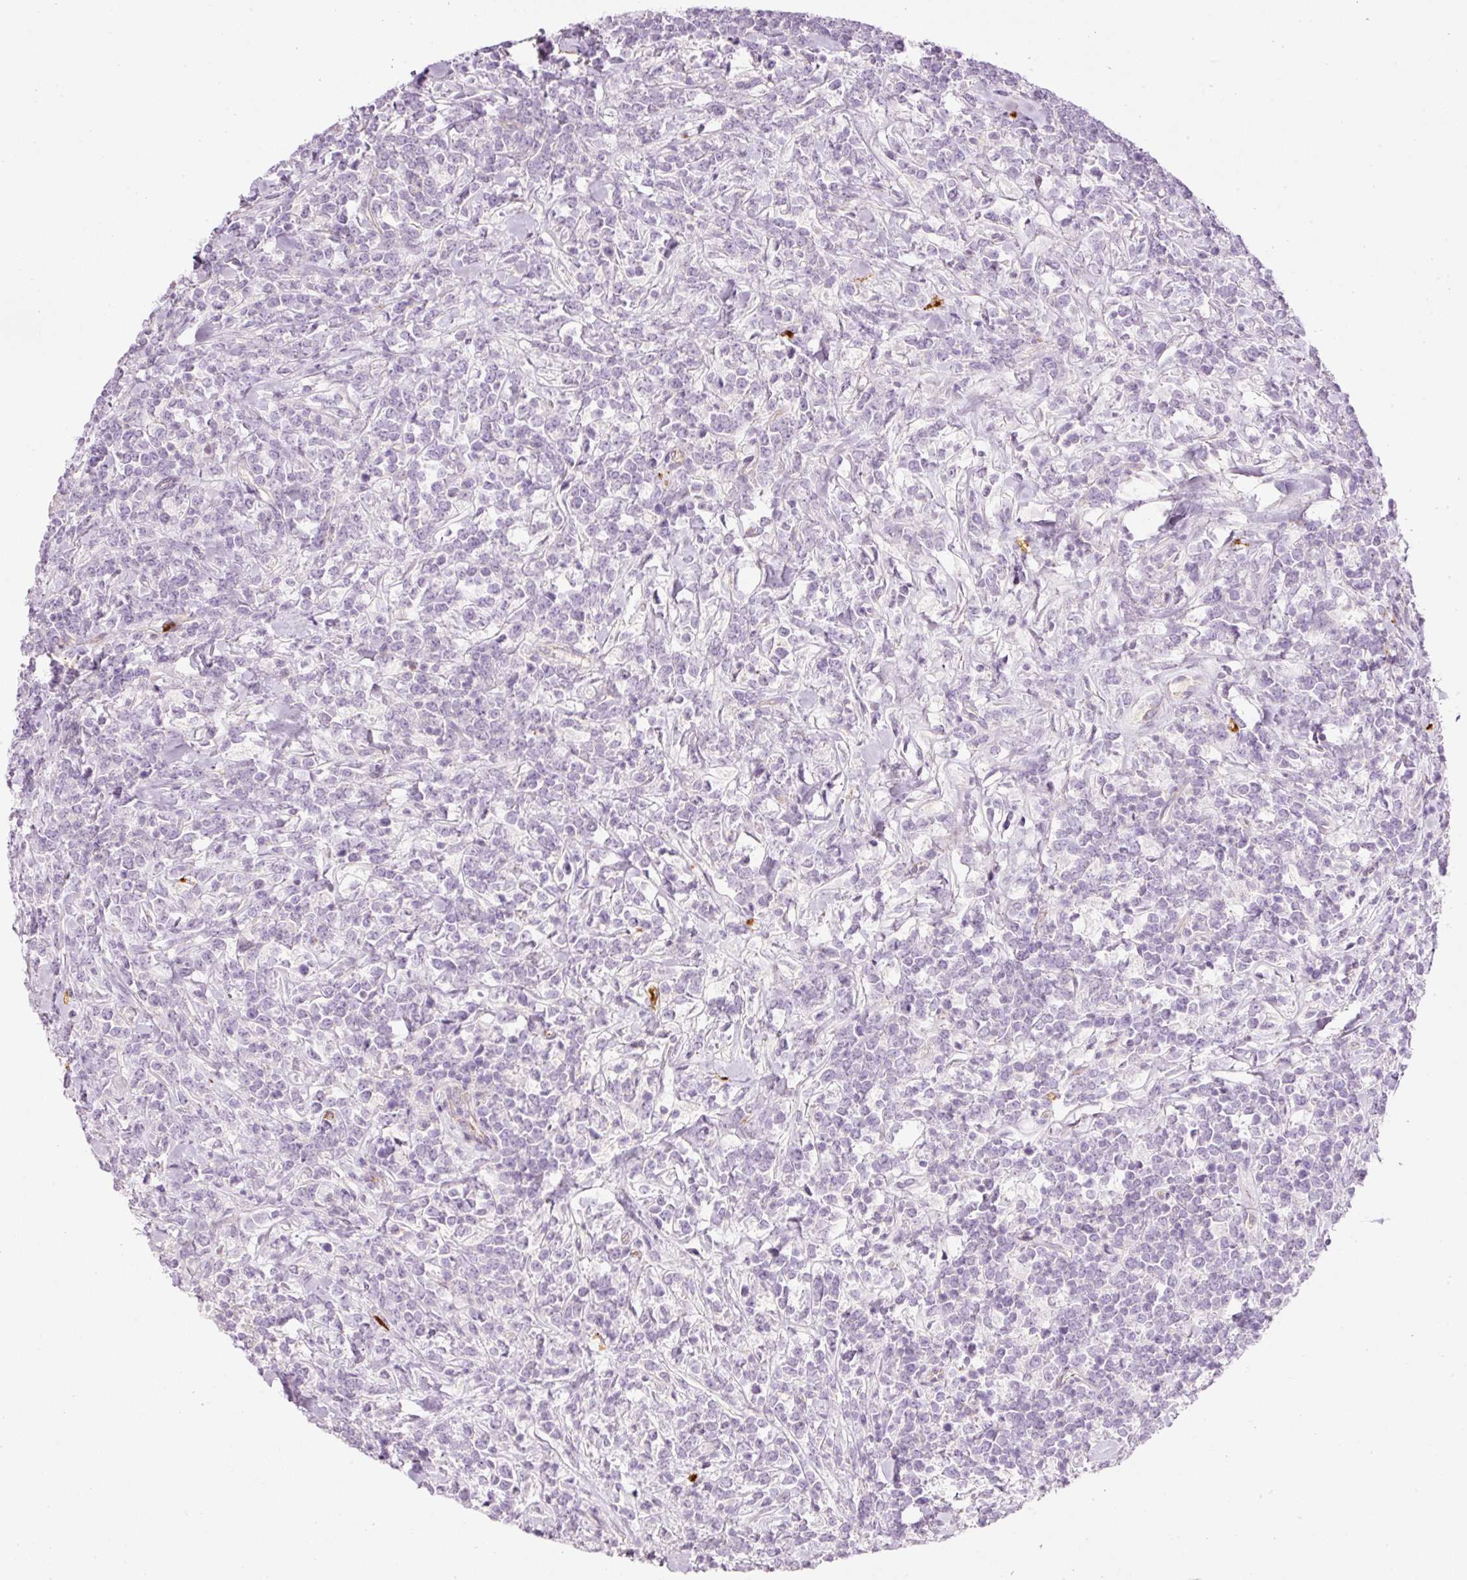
{"staining": {"intensity": "negative", "quantity": "none", "location": "none"}, "tissue": "lymphoma", "cell_type": "Tumor cells", "image_type": "cancer", "snomed": [{"axis": "morphology", "description": "Malignant lymphoma, non-Hodgkin's type, High grade"}, {"axis": "topography", "description": "Small intestine"}, {"axis": "topography", "description": "Colon"}], "caption": "Human malignant lymphoma, non-Hodgkin's type (high-grade) stained for a protein using immunohistochemistry (IHC) shows no staining in tumor cells.", "gene": "MAP3K3", "patient": {"sex": "male", "age": 8}}